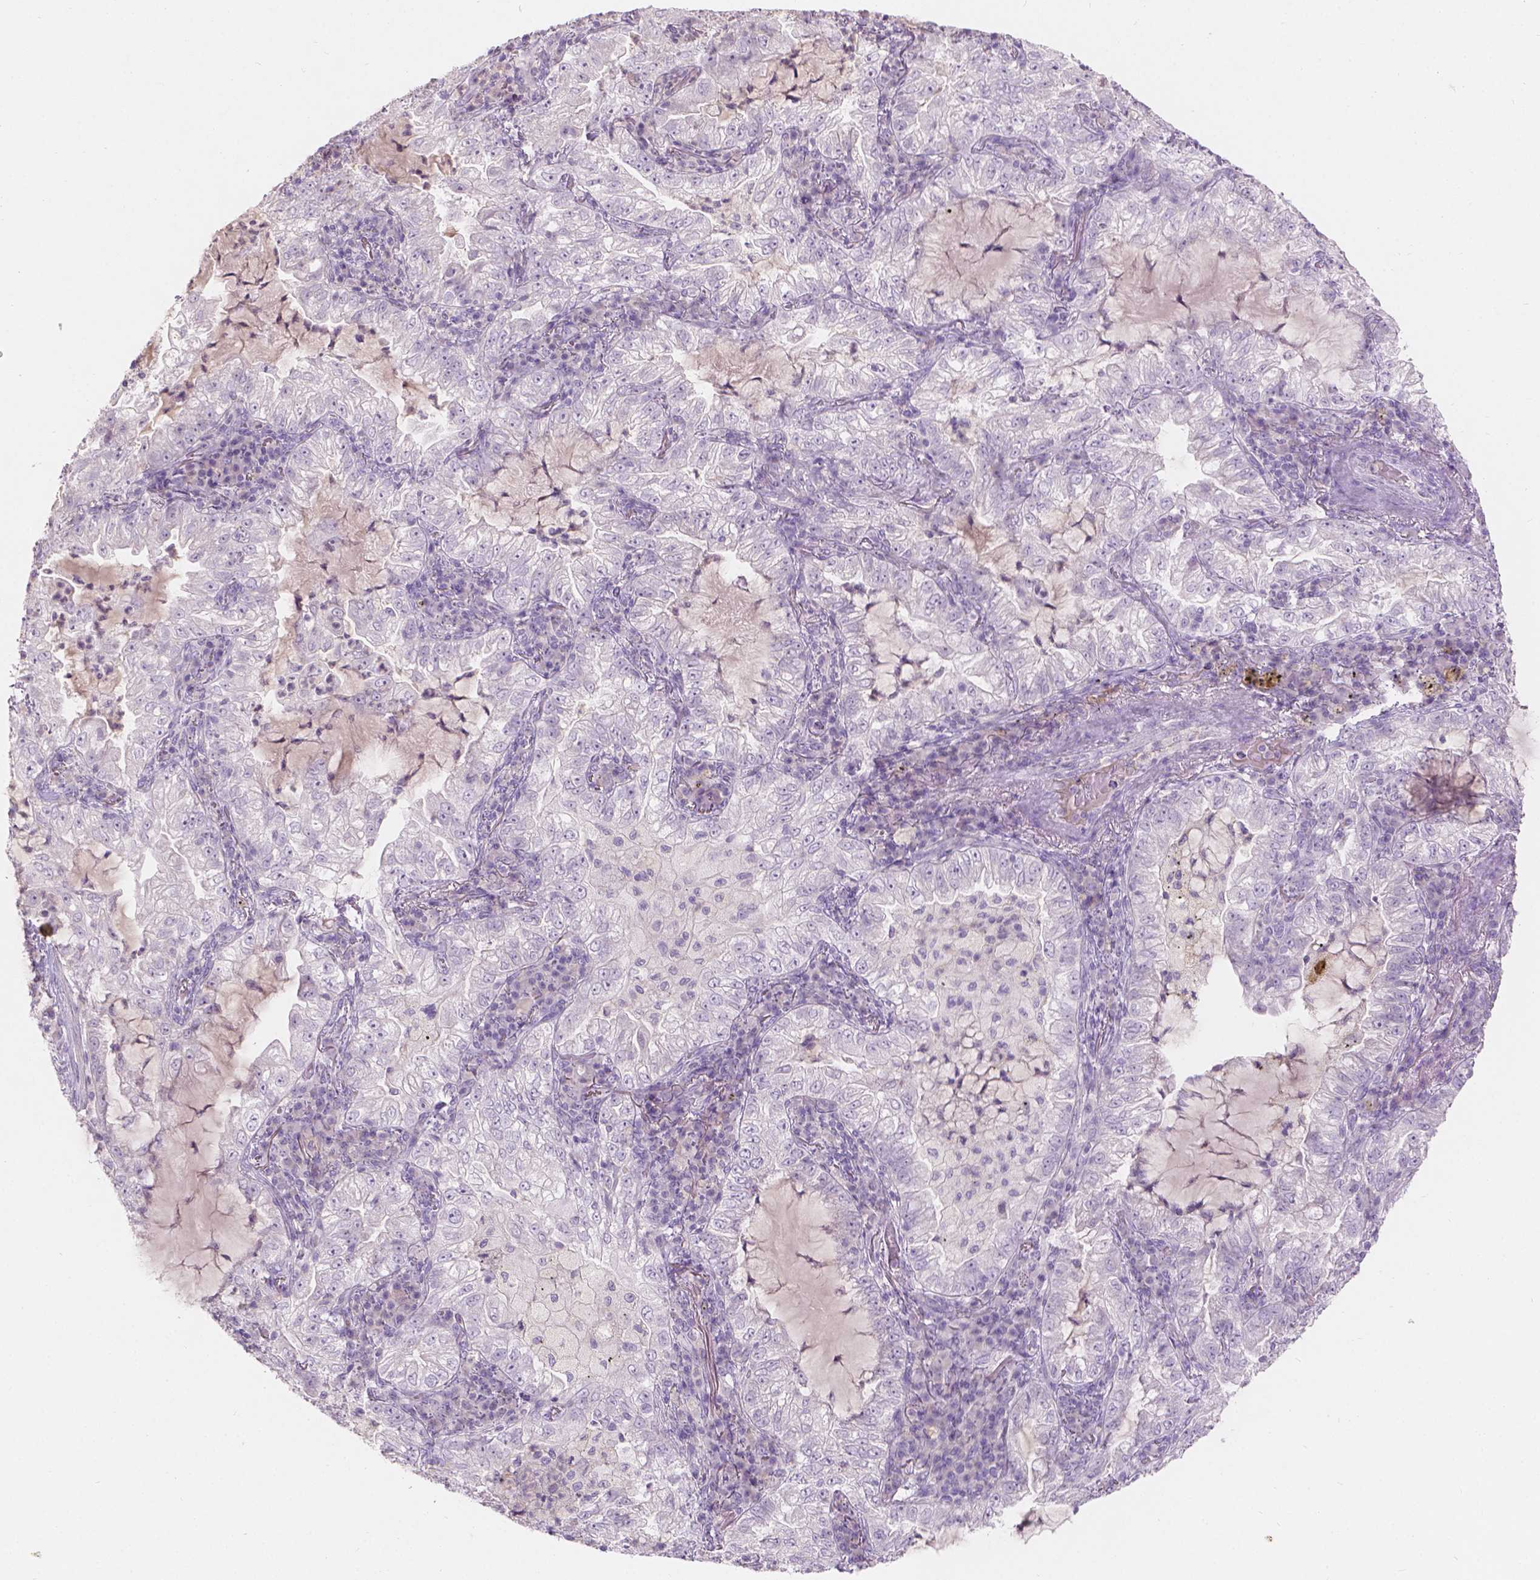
{"staining": {"intensity": "negative", "quantity": "none", "location": "none"}, "tissue": "lung cancer", "cell_type": "Tumor cells", "image_type": "cancer", "snomed": [{"axis": "morphology", "description": "Adenocarcinoma, NOS"}, {"axis": "topography", "description": "Lung"}], "caption": "There is no significant positivity in tumor cells of lung adenocarcinoma.", "gene": "DCAF4L1", "patient": {"sex": "female", "age": 73}}